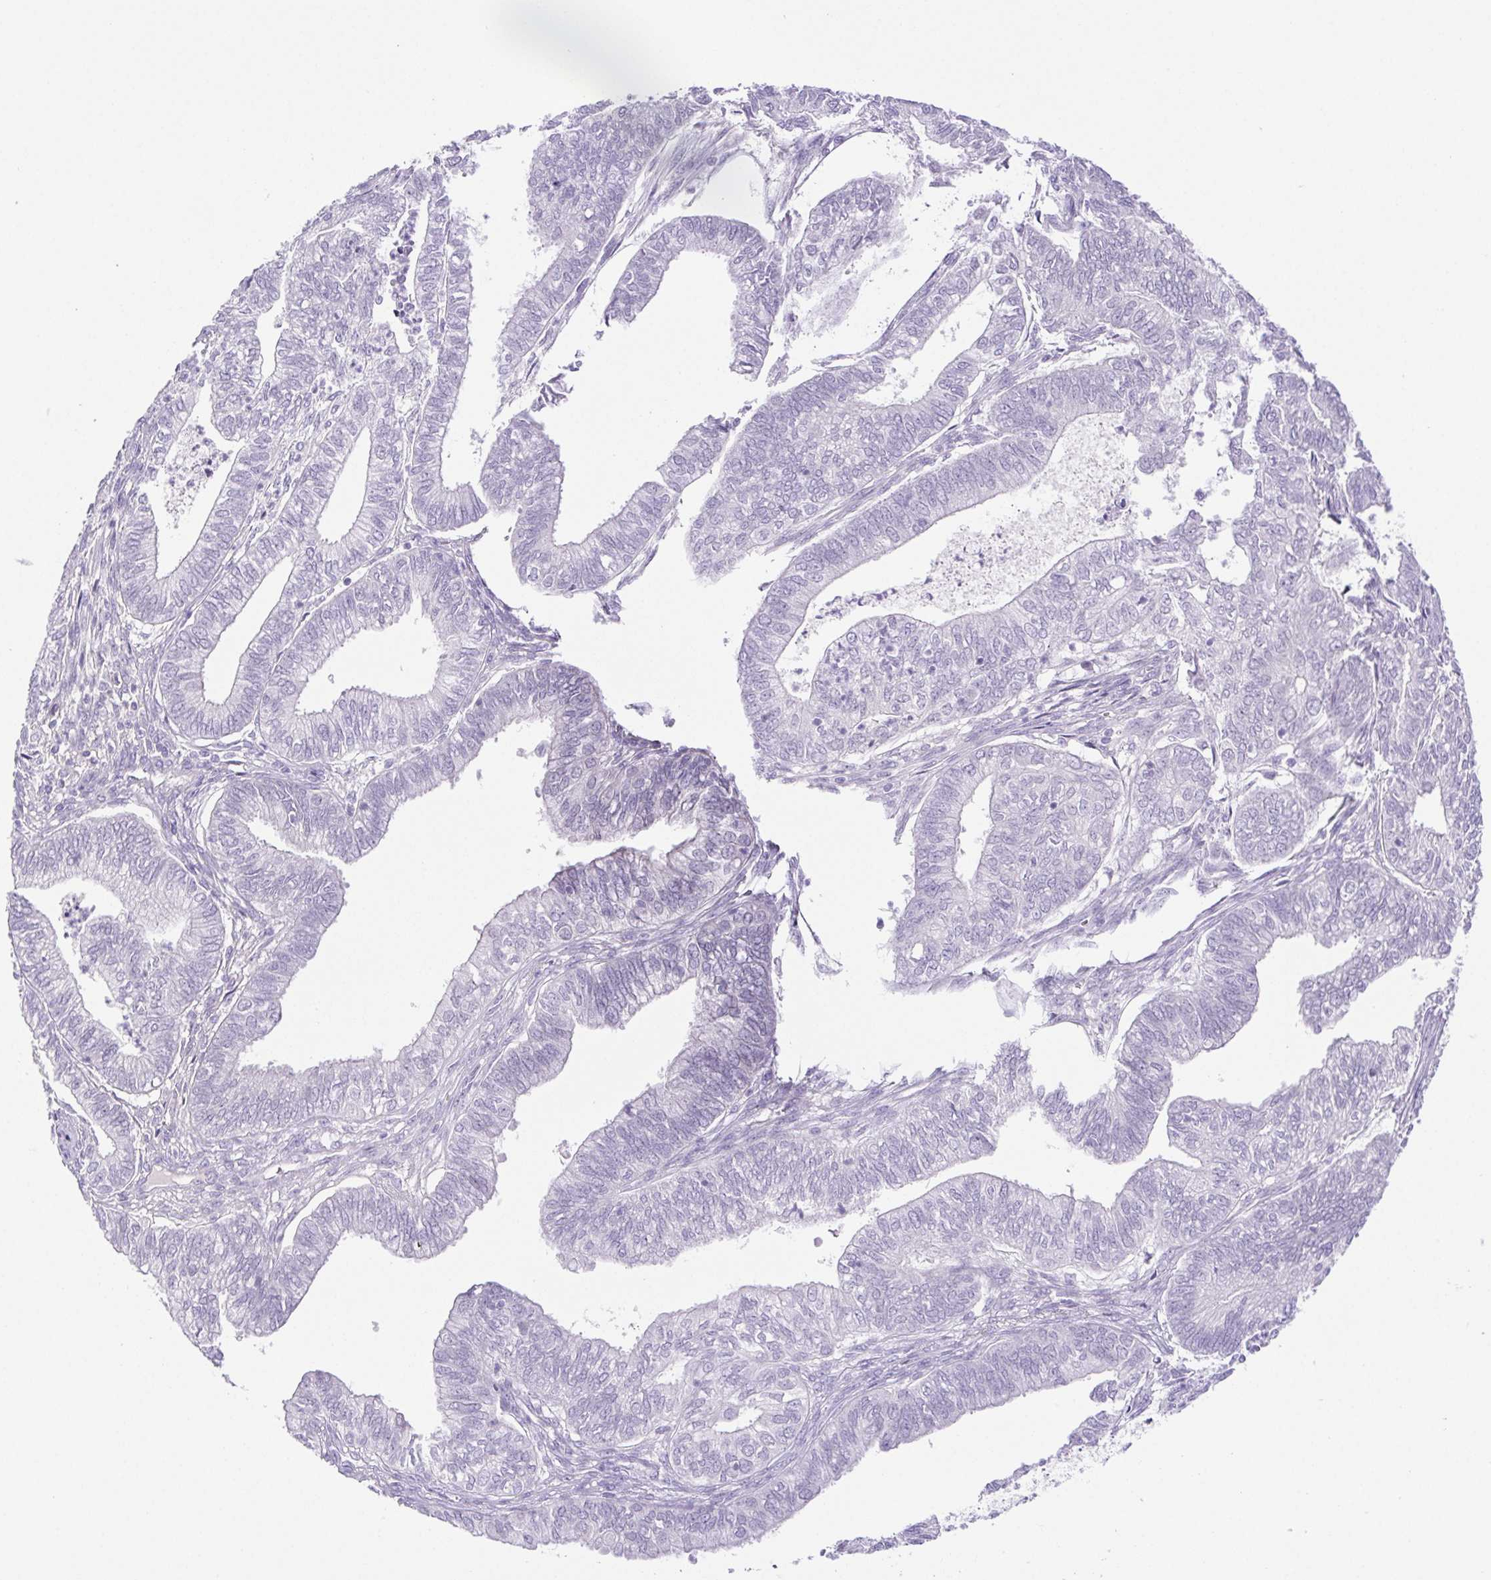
{"staining": {"intensity": "negative", "quantity": "none", "location": "none"}, "tissue": "ovarian cancer", "cell_type": "Tumor cells", "image_type": "cancer", "snomed": [{"axis": "morphology", "description": "Carcinoma, endometroid"}, {"axis": "topography", "description": "Ovary"}], "caption": "Human ovarian endometroid carcinoma stained for a protein using IHC exhibits no staining in tumor cells.", "gene": "PAPPA2", "patient": {"sex": "female", "age": 64}}